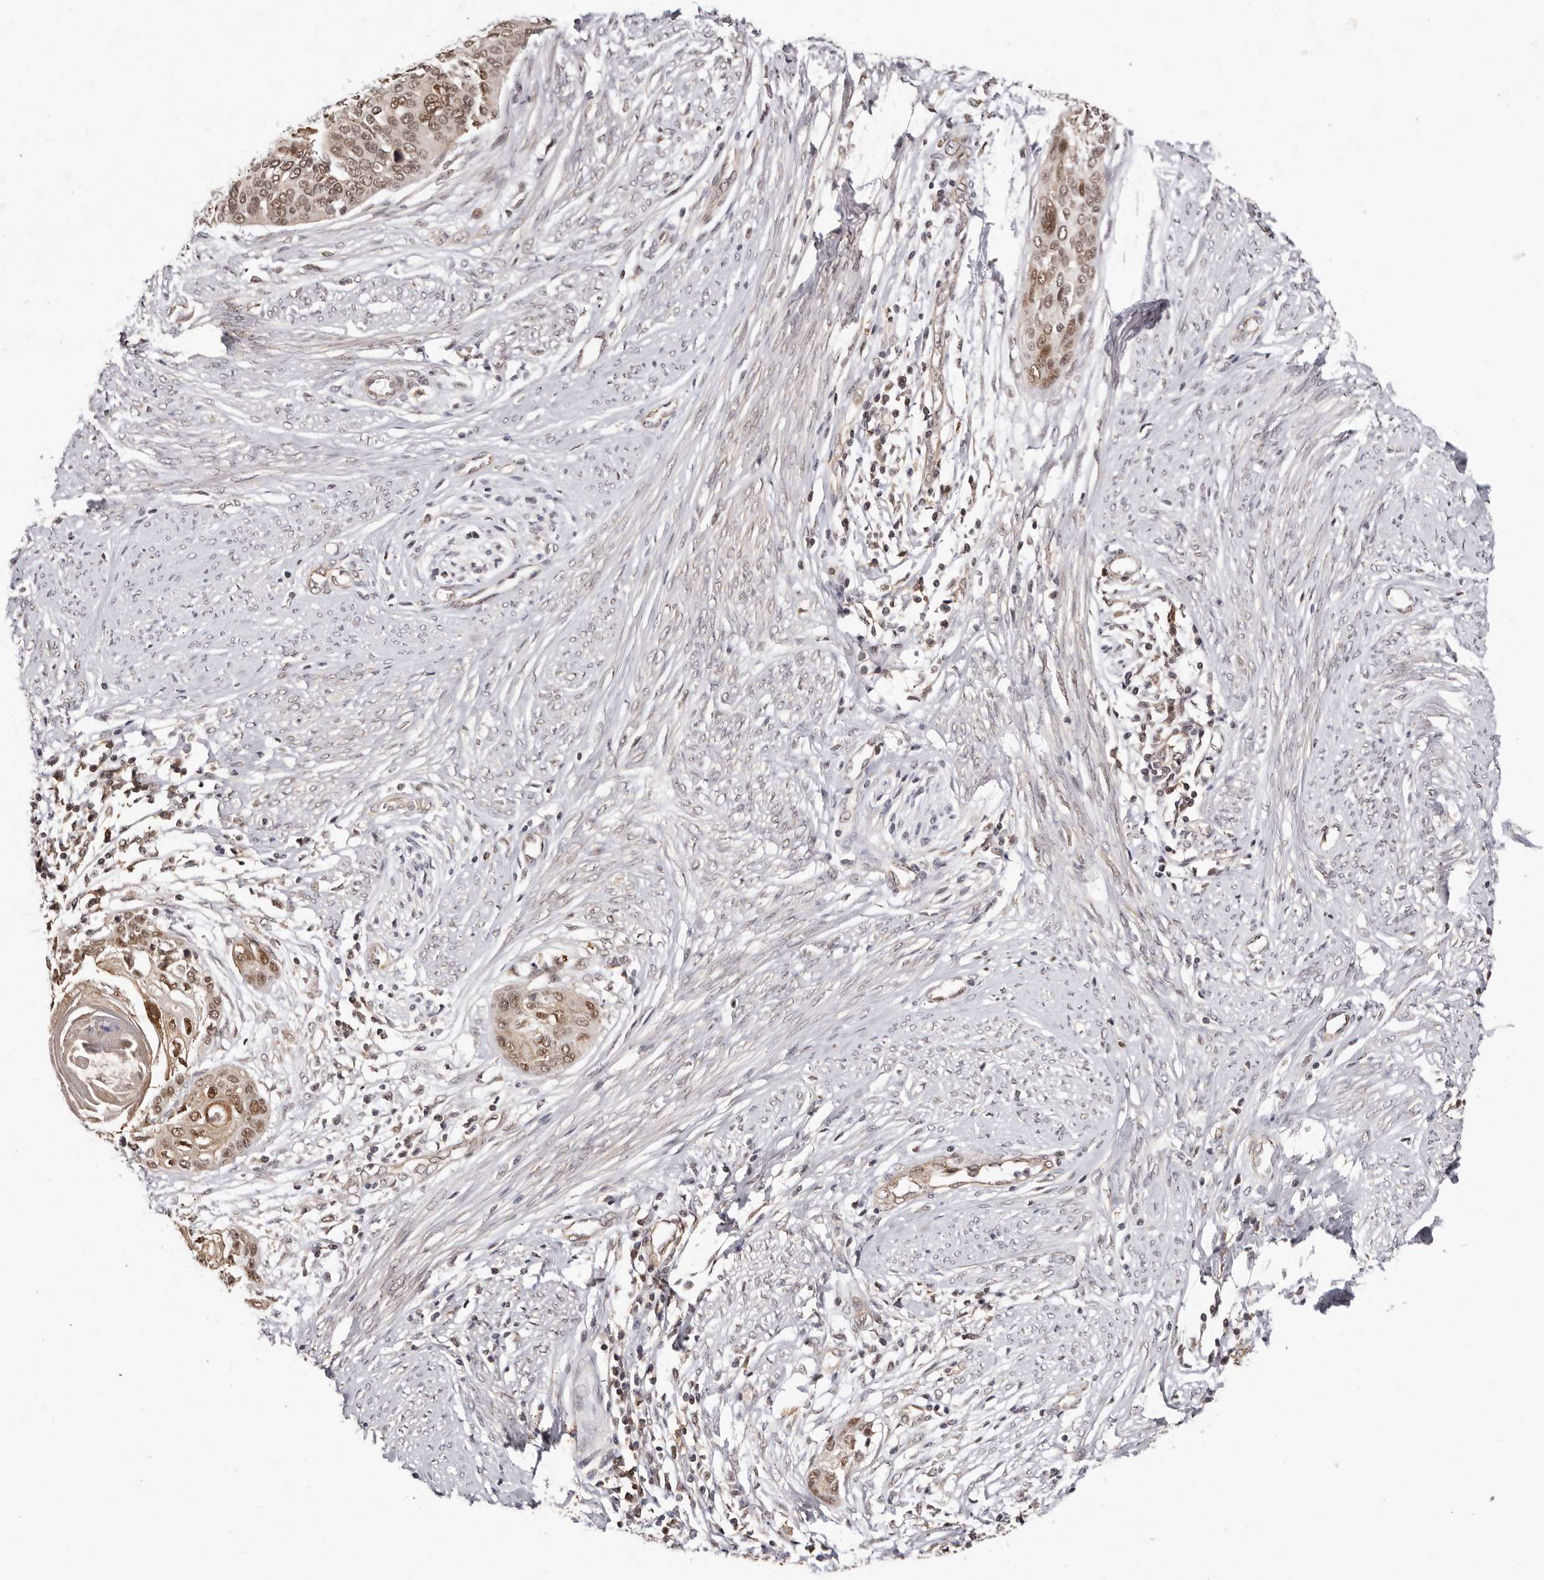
{"staining": {"intensity": "moderate", "quantity": ">75%", "location": "nuclear"}, "tissue": "cervical cancer", "cell_type": "Tumor cells", "image_type": "cancer", "snomed": [{"axis": "morphology", "description": "Squamous cell carcinoma, NOS"}, {"axis": "topography", "description": "Cervix"}], "caption": "Cervical cancer was stained to show a protein in brown. There is medium levels of moderate nuclear expression in approximately >75% of tumor cells.", "gene": "MED8", "patient": {"sex": "female", "age": 37}}